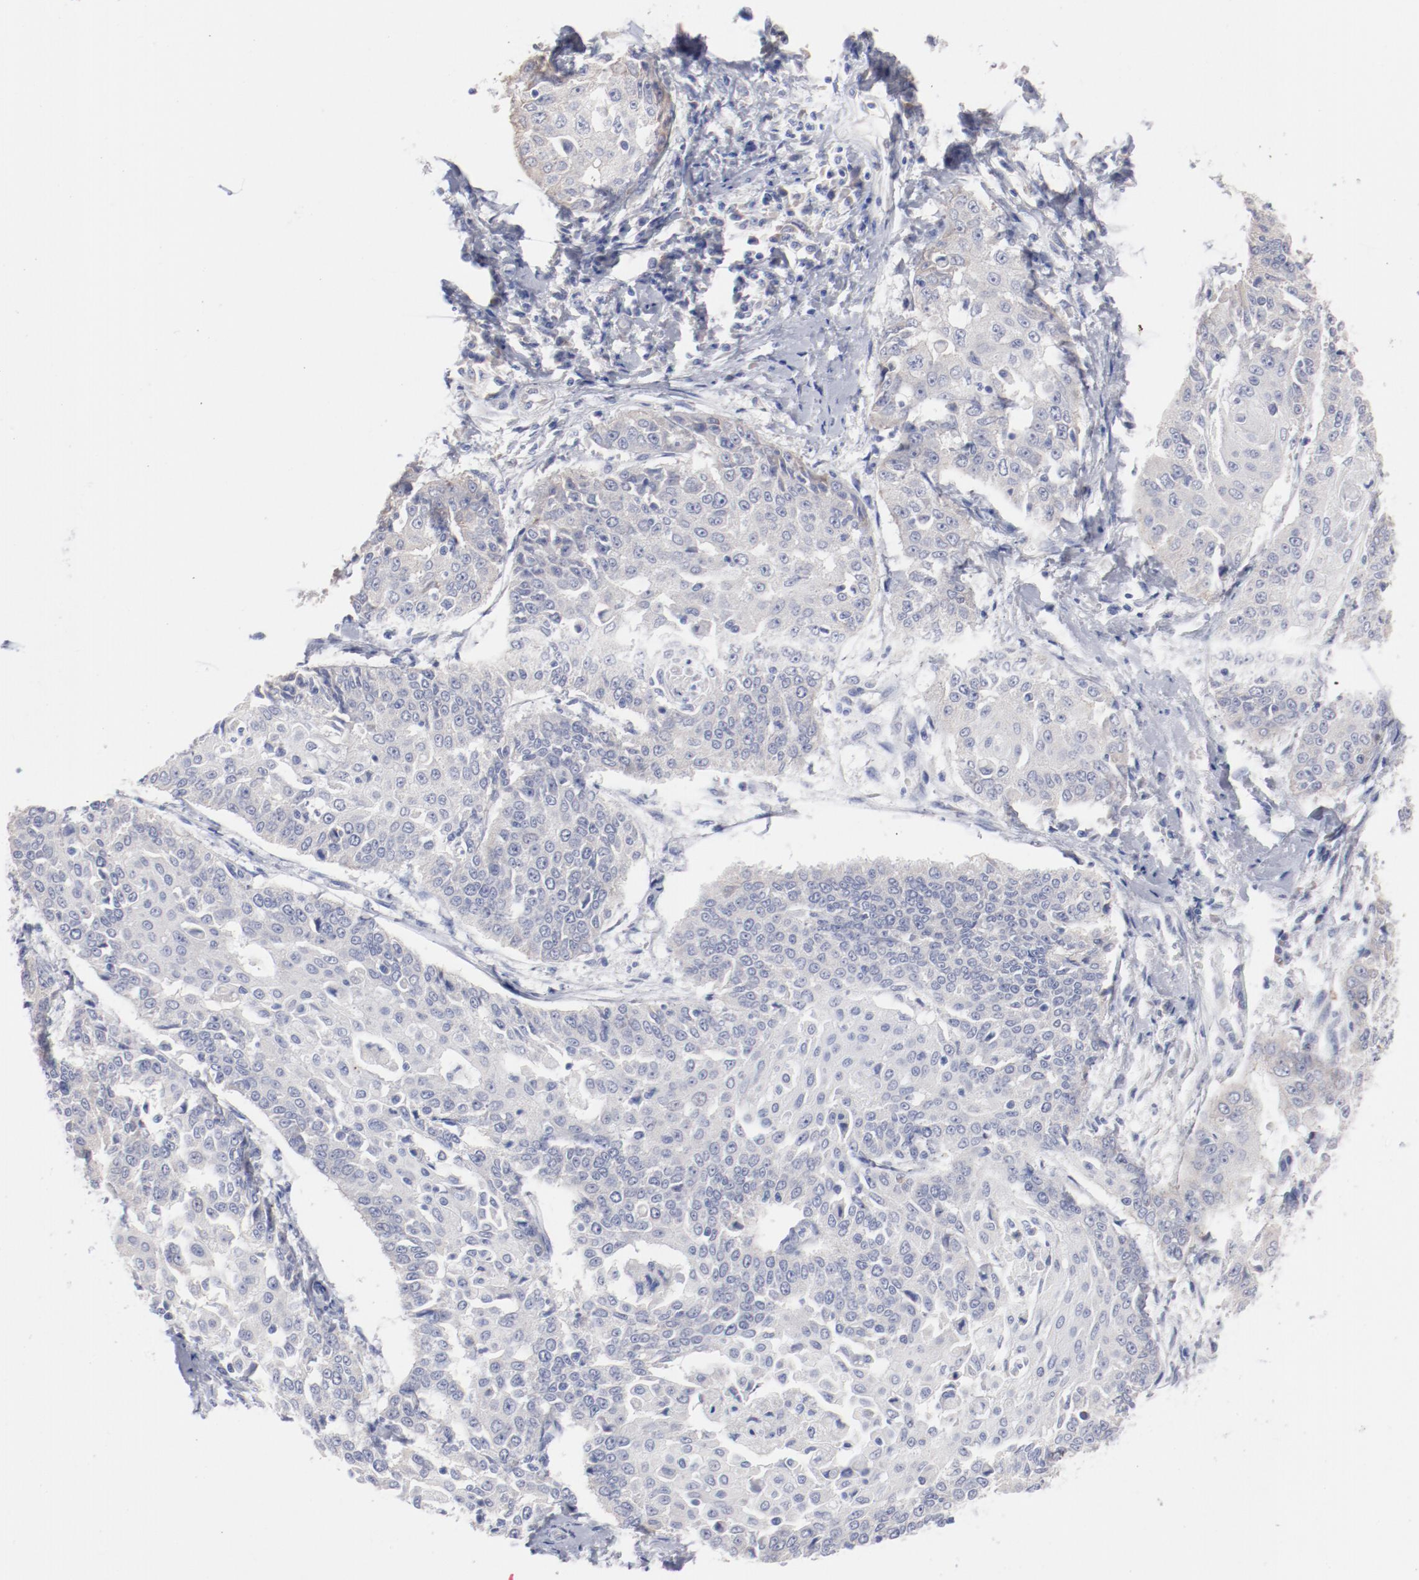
{"staining": {"intensity": "weak", "quantity": "<25%", "location": "cytoplasmic/membranous"}, "tissue": "cervical cancer", "cell_type": "Tumor cells", "image_type": "cancer", "snomed": [{"axis": "morphology", "description": "Squamous cell carcinoma, NOS"}, {"axis": "topography", "description": "Cervix"}], "caption": "DAB (3,3'-diaminobenzidine) immunohistochemical staining of human cervical cancer (squamous cell carcinoma) reveals no significant expression in tumor cells.", "gene": "CPE", "patient": {"sex": "female", "age": 64}}